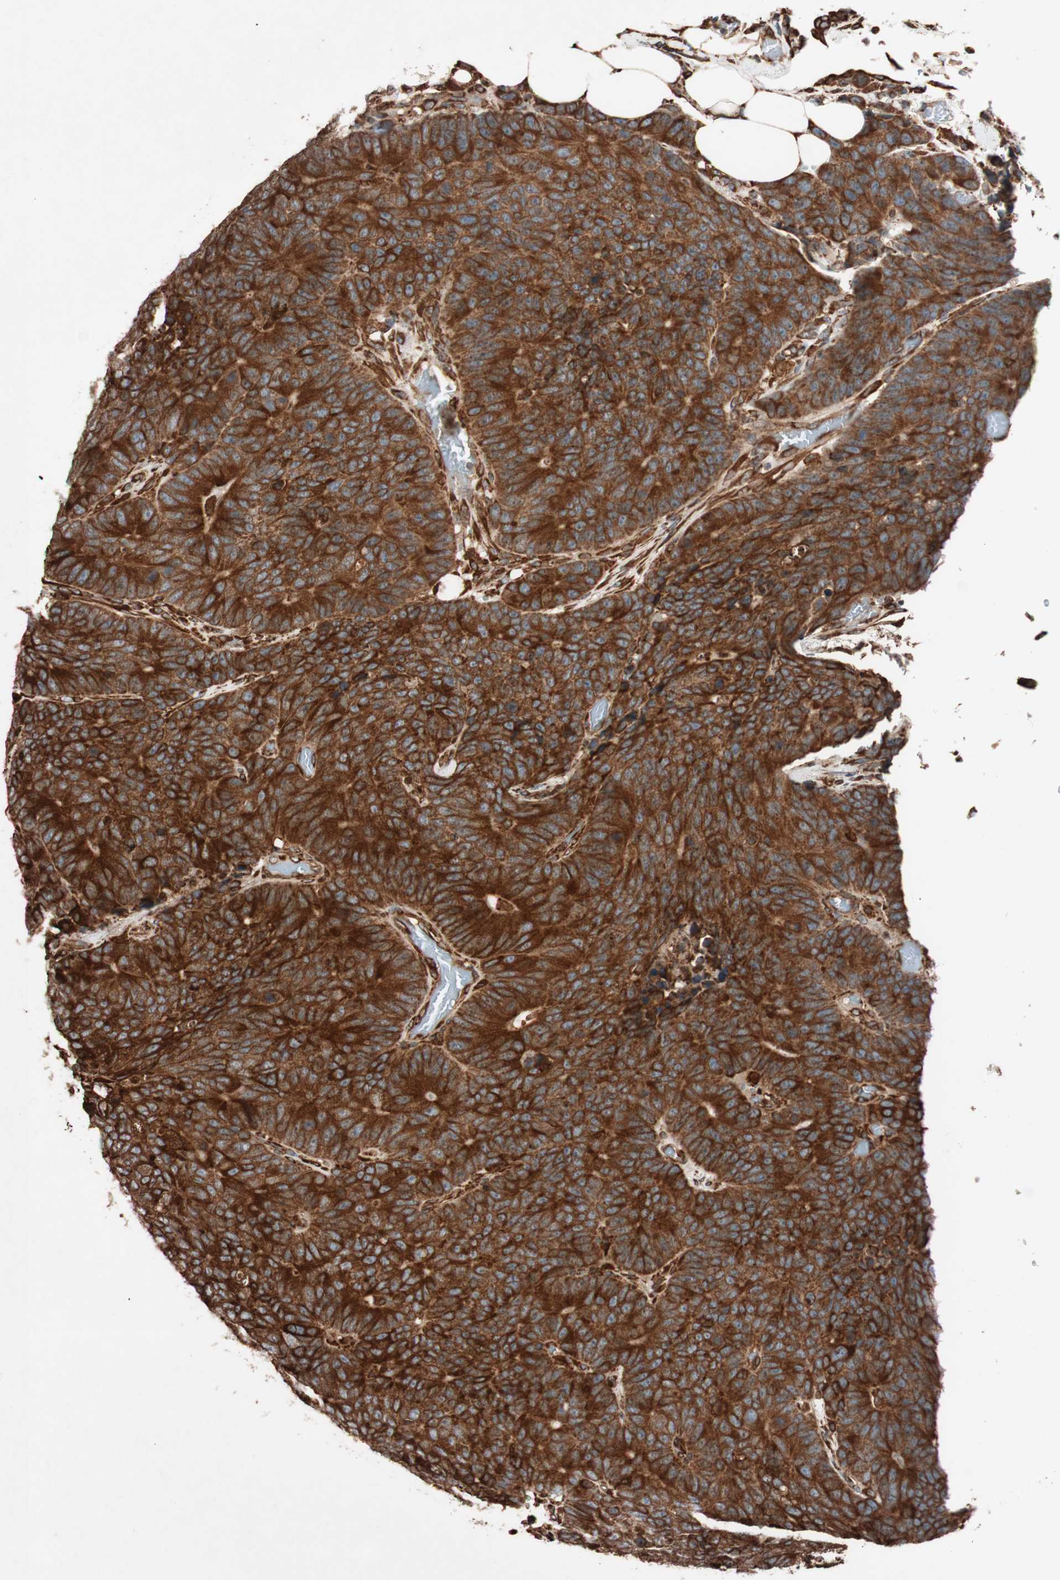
{"staining": {"intensity": "strong", "quantity": ">75%", "location": "cytoplasmic/membranous"}, "tissue": "colorectal cancer", "cell_type": "Tumor cells", "image_type": "cancer", "snomed": [{"axis": "morphology", "description": "Adenocarcinoma, NOS"}, {"axis": "topography", "description": "Colon"}], "caption": "IHC staining of colorectal cancer, which reveals high levels of strong cytoplasmic/membranous staining in approximately >75% of tumor cells indicating strong cytoplasmic/membranous protein expression. The staining was performed using DAB (brown) for protein detection and nuclei were counterstained in hematoxylin (blue).", "gene": "VEGFA", "patient": {"sex": "female", "age": 86}}